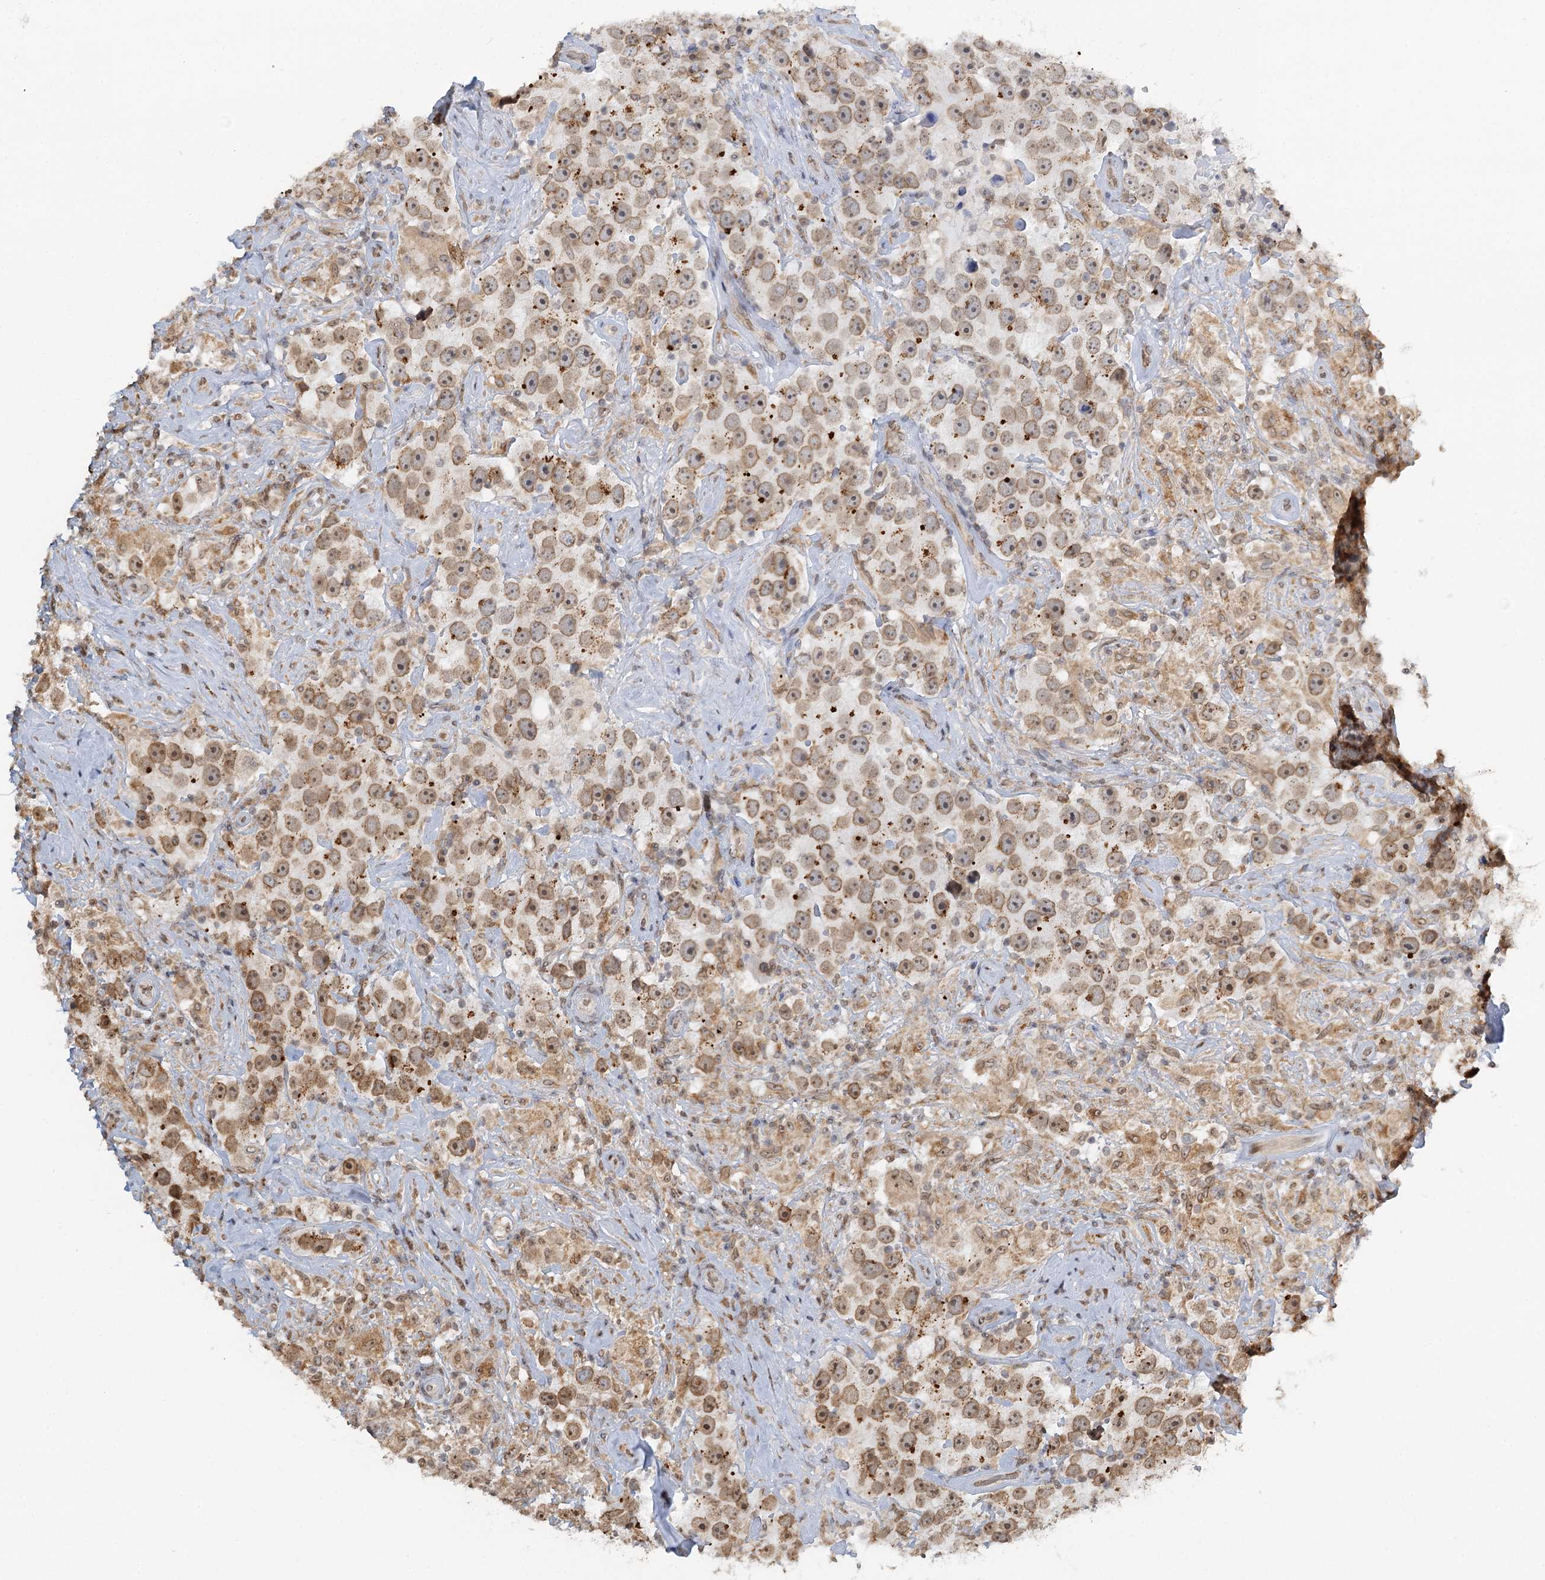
{"staining": {"intensity": "moderate", "quantity": ">75%", "location": "cytoplasmic/membranous,nuclear"}, "tissue": "testis cancer", "cell_type": "Tumor cells", "image_type": "cancer", "snomed": [{"axis": "morphology", "description": "Seminoma, NOS"}, {"axis": "topography", "description": "Testis"}], "caption": "Tumor cells show medium levels of moderate cytoplasmic/membranous and nuclear expression in about >75% of cells in human seminoma (testis).", "gene": "TREX1", "patient": {"sex": "male", "age": 49}}